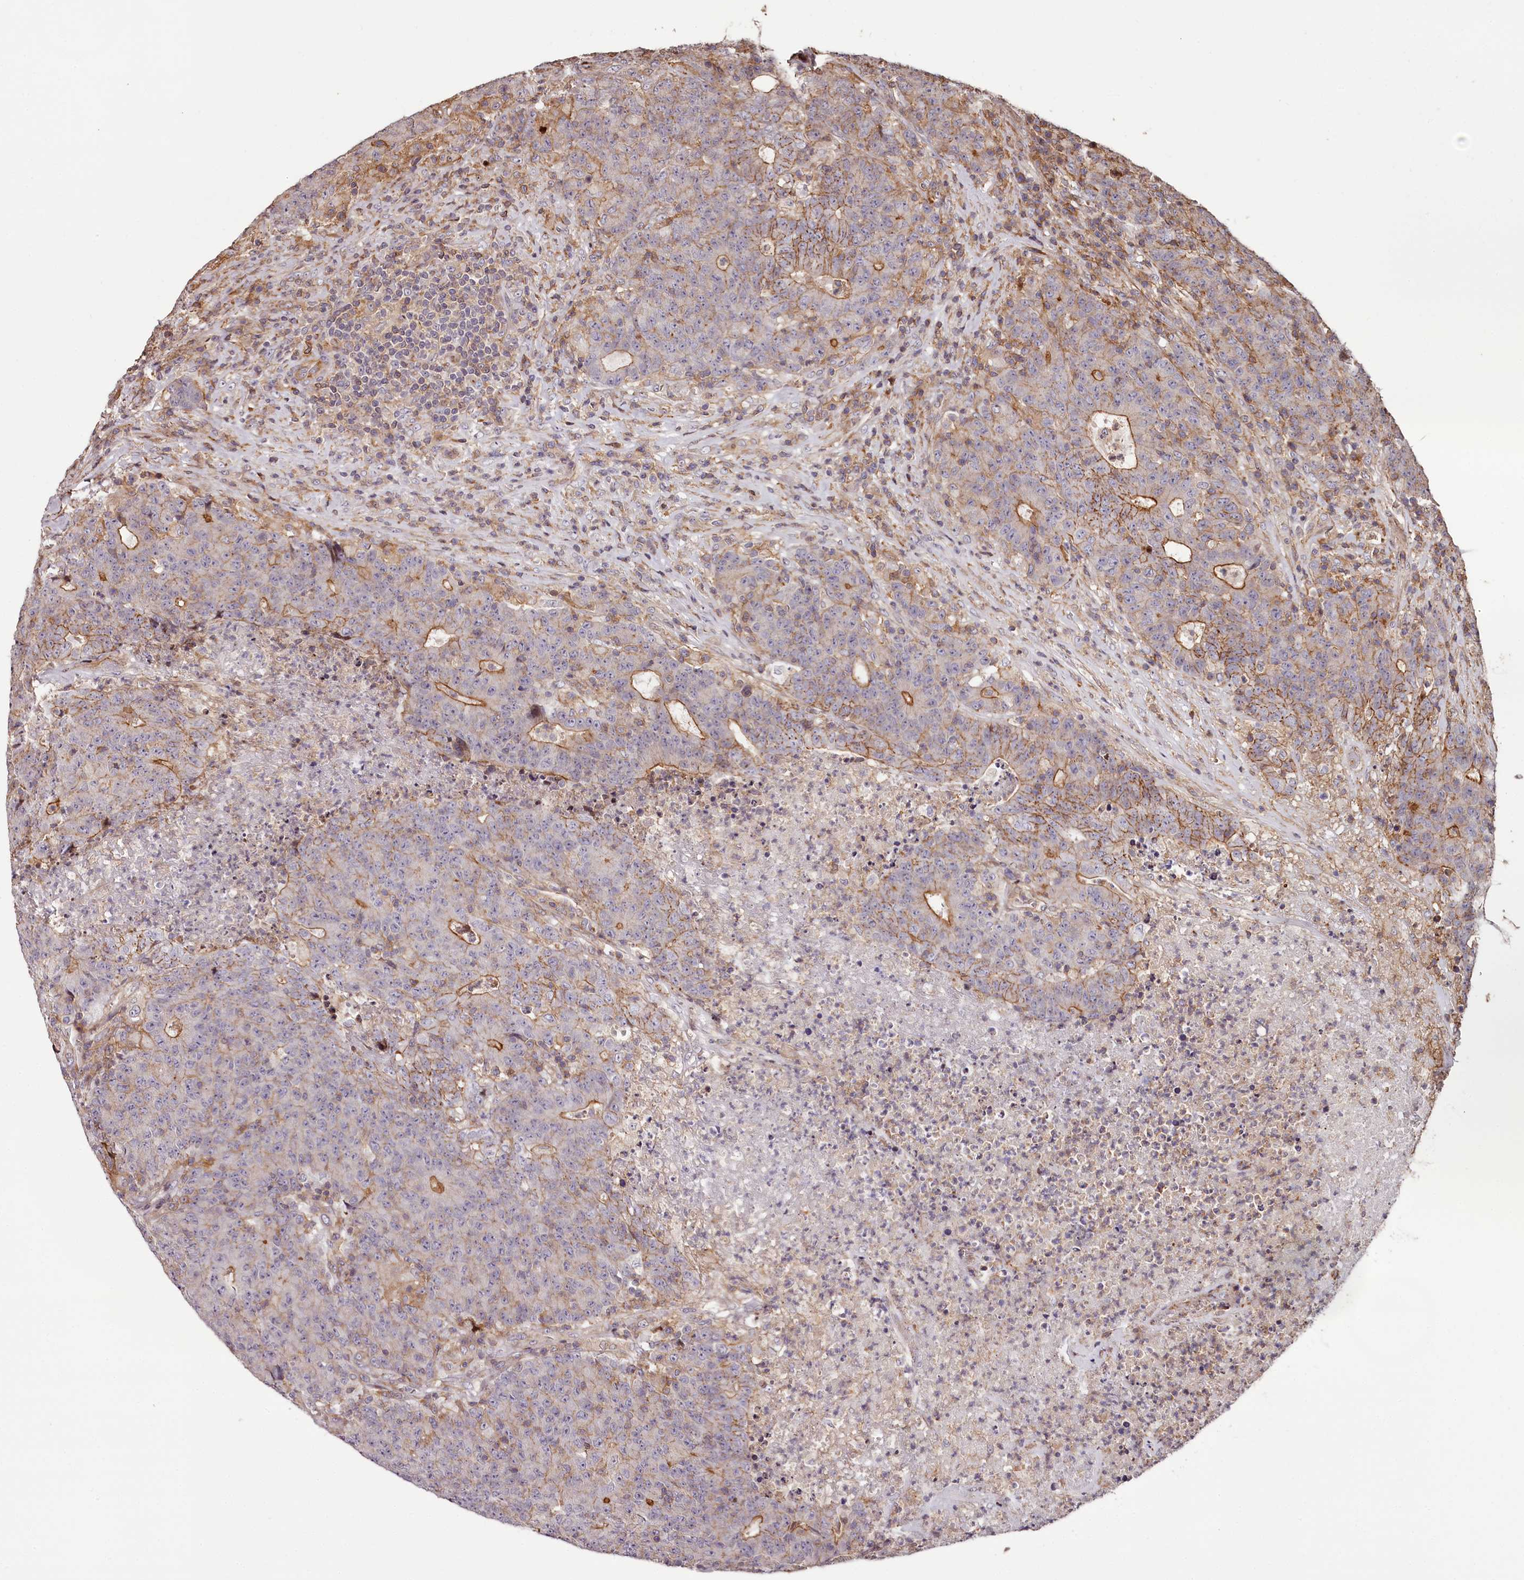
{"staining": {"intensity": "moderate", "quantity": "25%-75%", "location": "cytoplasmic/membranous"}, "tissue": "colorectal cancer", "cell_type": "Tumor cells", "image_type": "cancer", "snomed": [{"axis": "morphology", "description": "Adenocarcinoma, NOS"}, {"axis": "topography", "description": "Colon"}], "caption": "About 25%-75% of tumor cells in colorectal cancer (adenocarcinoma) demonstrate moderate cytoplasmic/membranous protein staining as visualized by brown immunohistochemical staining.", "gene": "KIF14", "patient": {"sex": "female", "age": 75}}